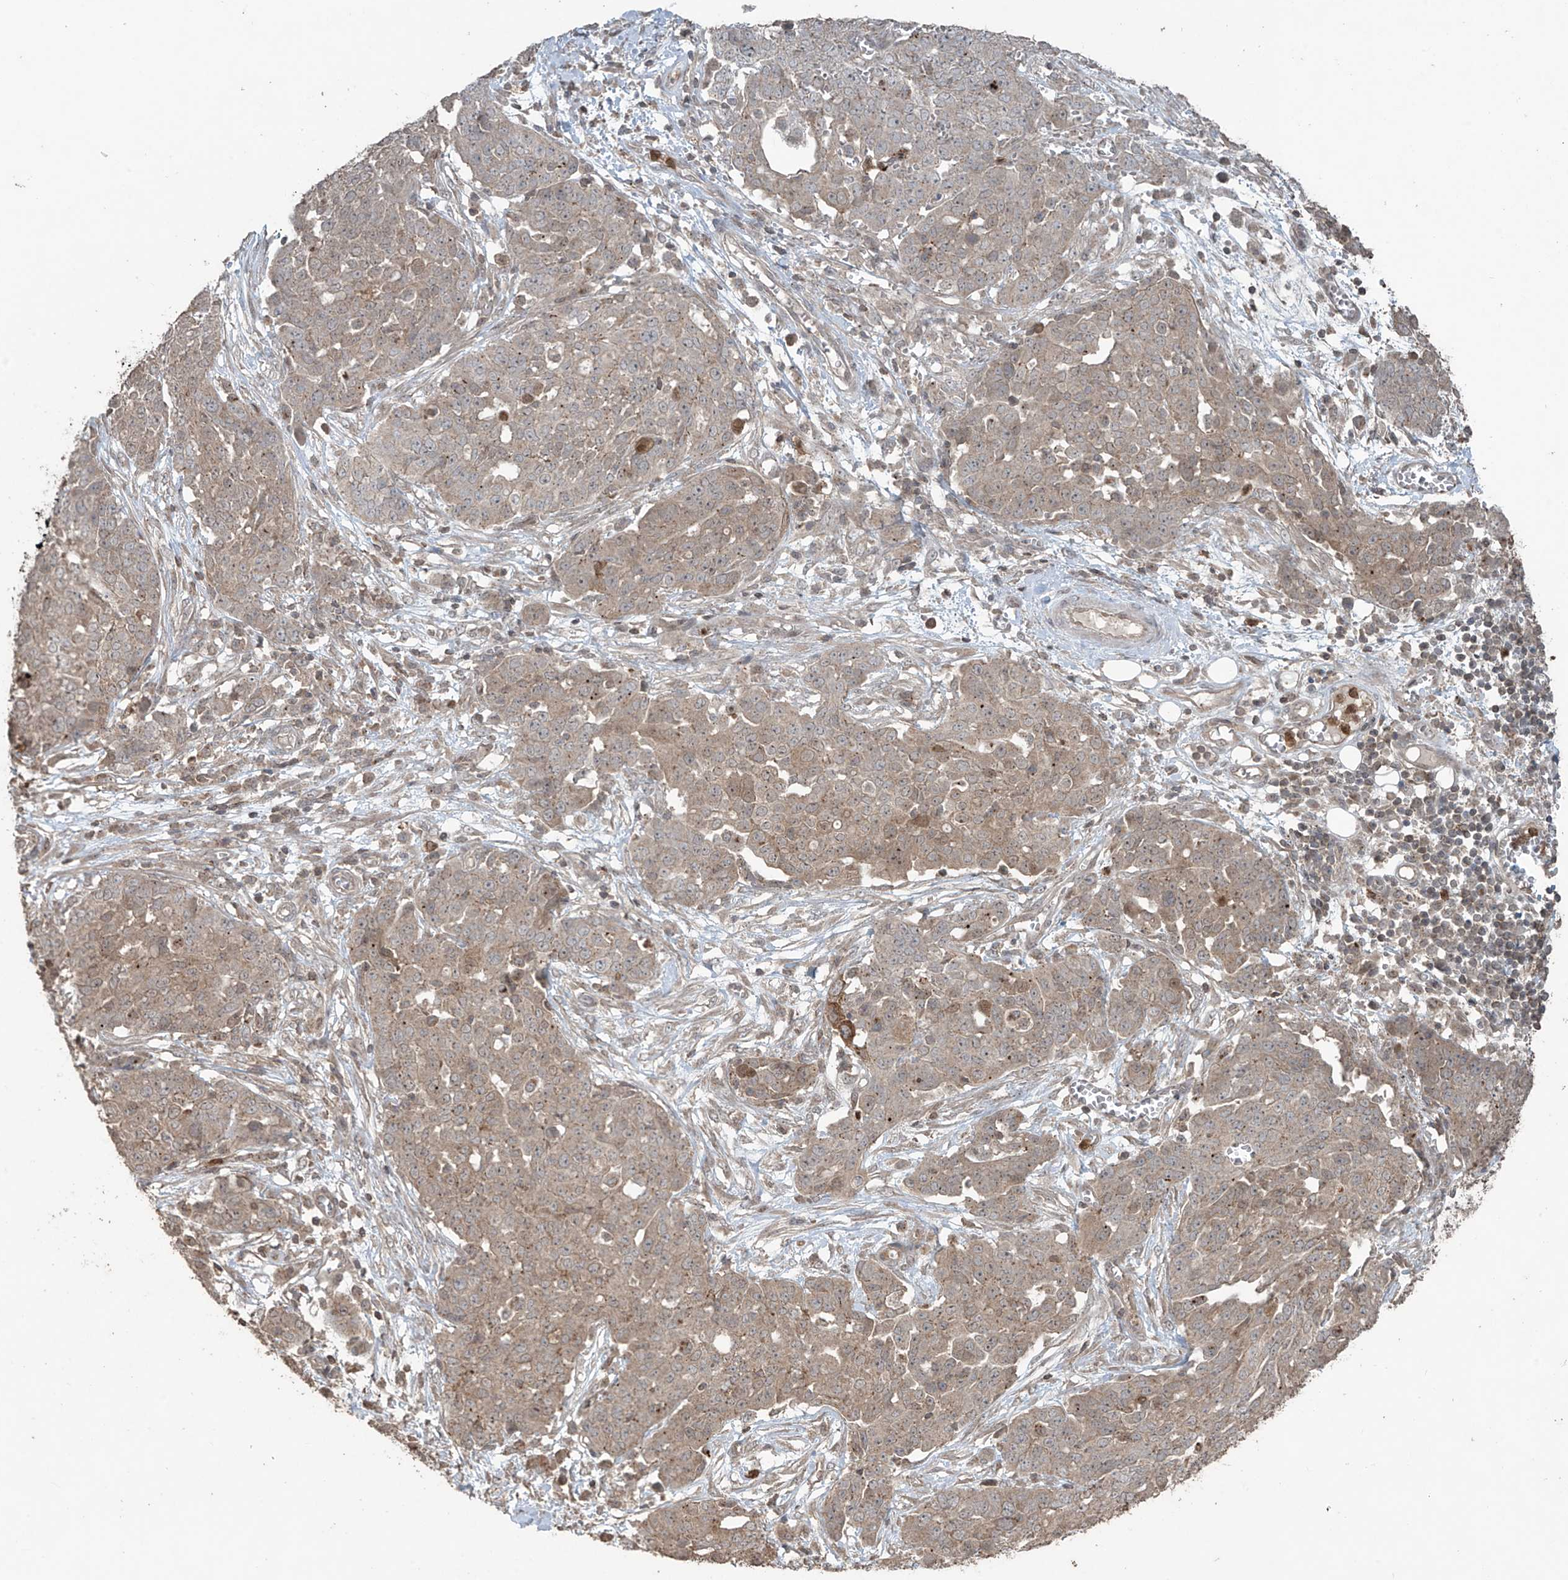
{"staining": {"intensity": "weak", "quantity": ">75%", "location": "cytoplasmic/membranous"}, "tissue": "ovarian cancer", "cell_type": "Tumor cells", "image_type": "cancer", "snomed": [{"axis": "morphology", "description": "Cystadenocarcinoma, serous, NOS"}, {"axis": "topography", "description": "Soft tissue"}, {"axis": "topography", "description": "Ovary"}], "caption": "Protein staining demonstrates weak cytoplasmic/membranous positivity in about >75% of tumor cells in ovarian cancer (serous cystadenocarcinoma).", "gene": "PGPEP1", "patient": {"sex": "female", "age": 57}}